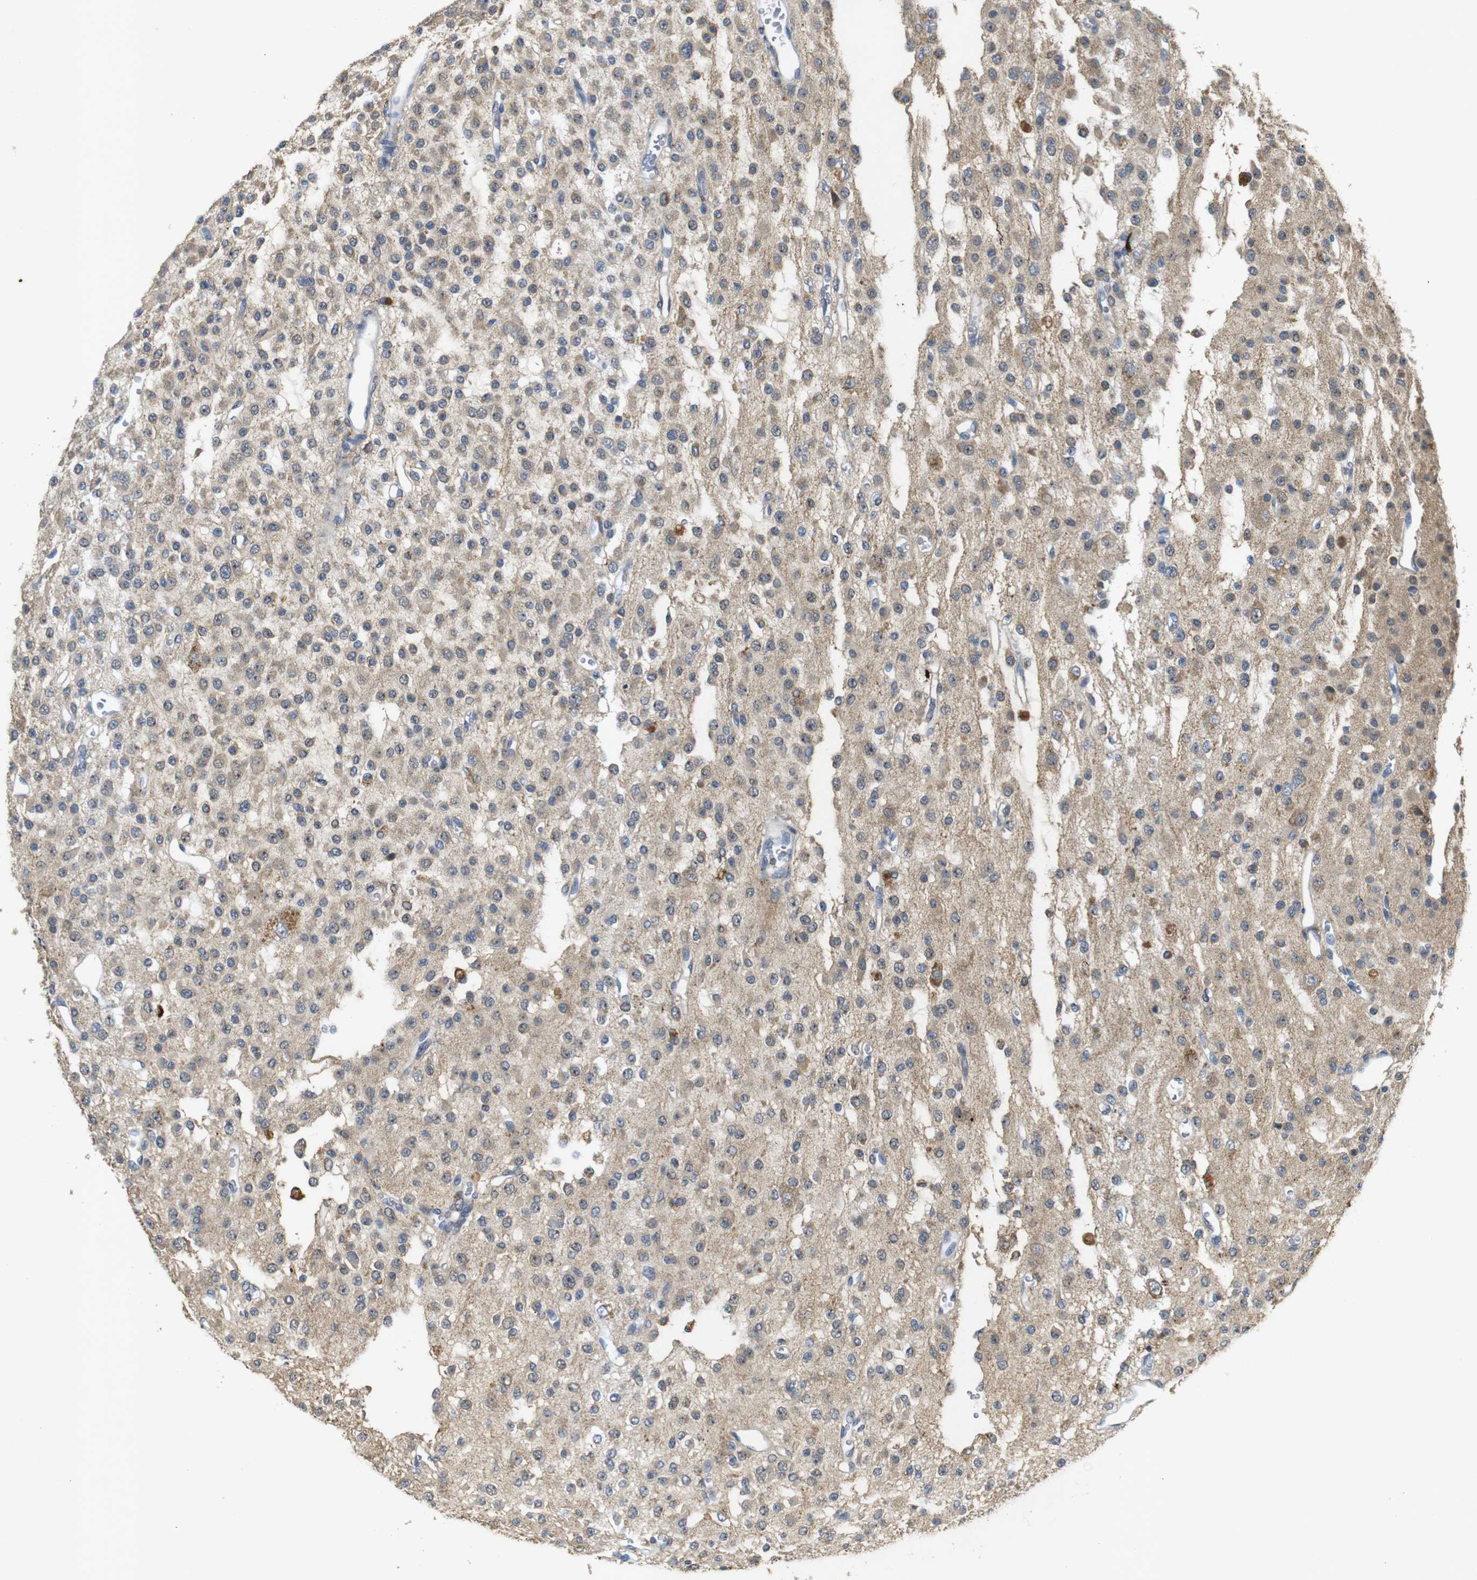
{"staining": {"intensity": "weak", "quantity": ">75%", "location": "cytoplasmic/membranous"}, "tissue": "glioma", "cell_type": "Tumor cells", "image_type": "cancer", "snomed": [{"axis": "morphology", "description": "Glioma, malignant, Low grade"}, {"axis": "topography", "description": "Brain"}], "caption": "Immunohistochemical staining of malignant glioma (low-grade) demonstrates low levels of weak cytoplasmic/membranous protein staining in approximately >75% of tumor cells.", "gene": "MAGI2", "patient": {"sex": "male", "age": 38}}